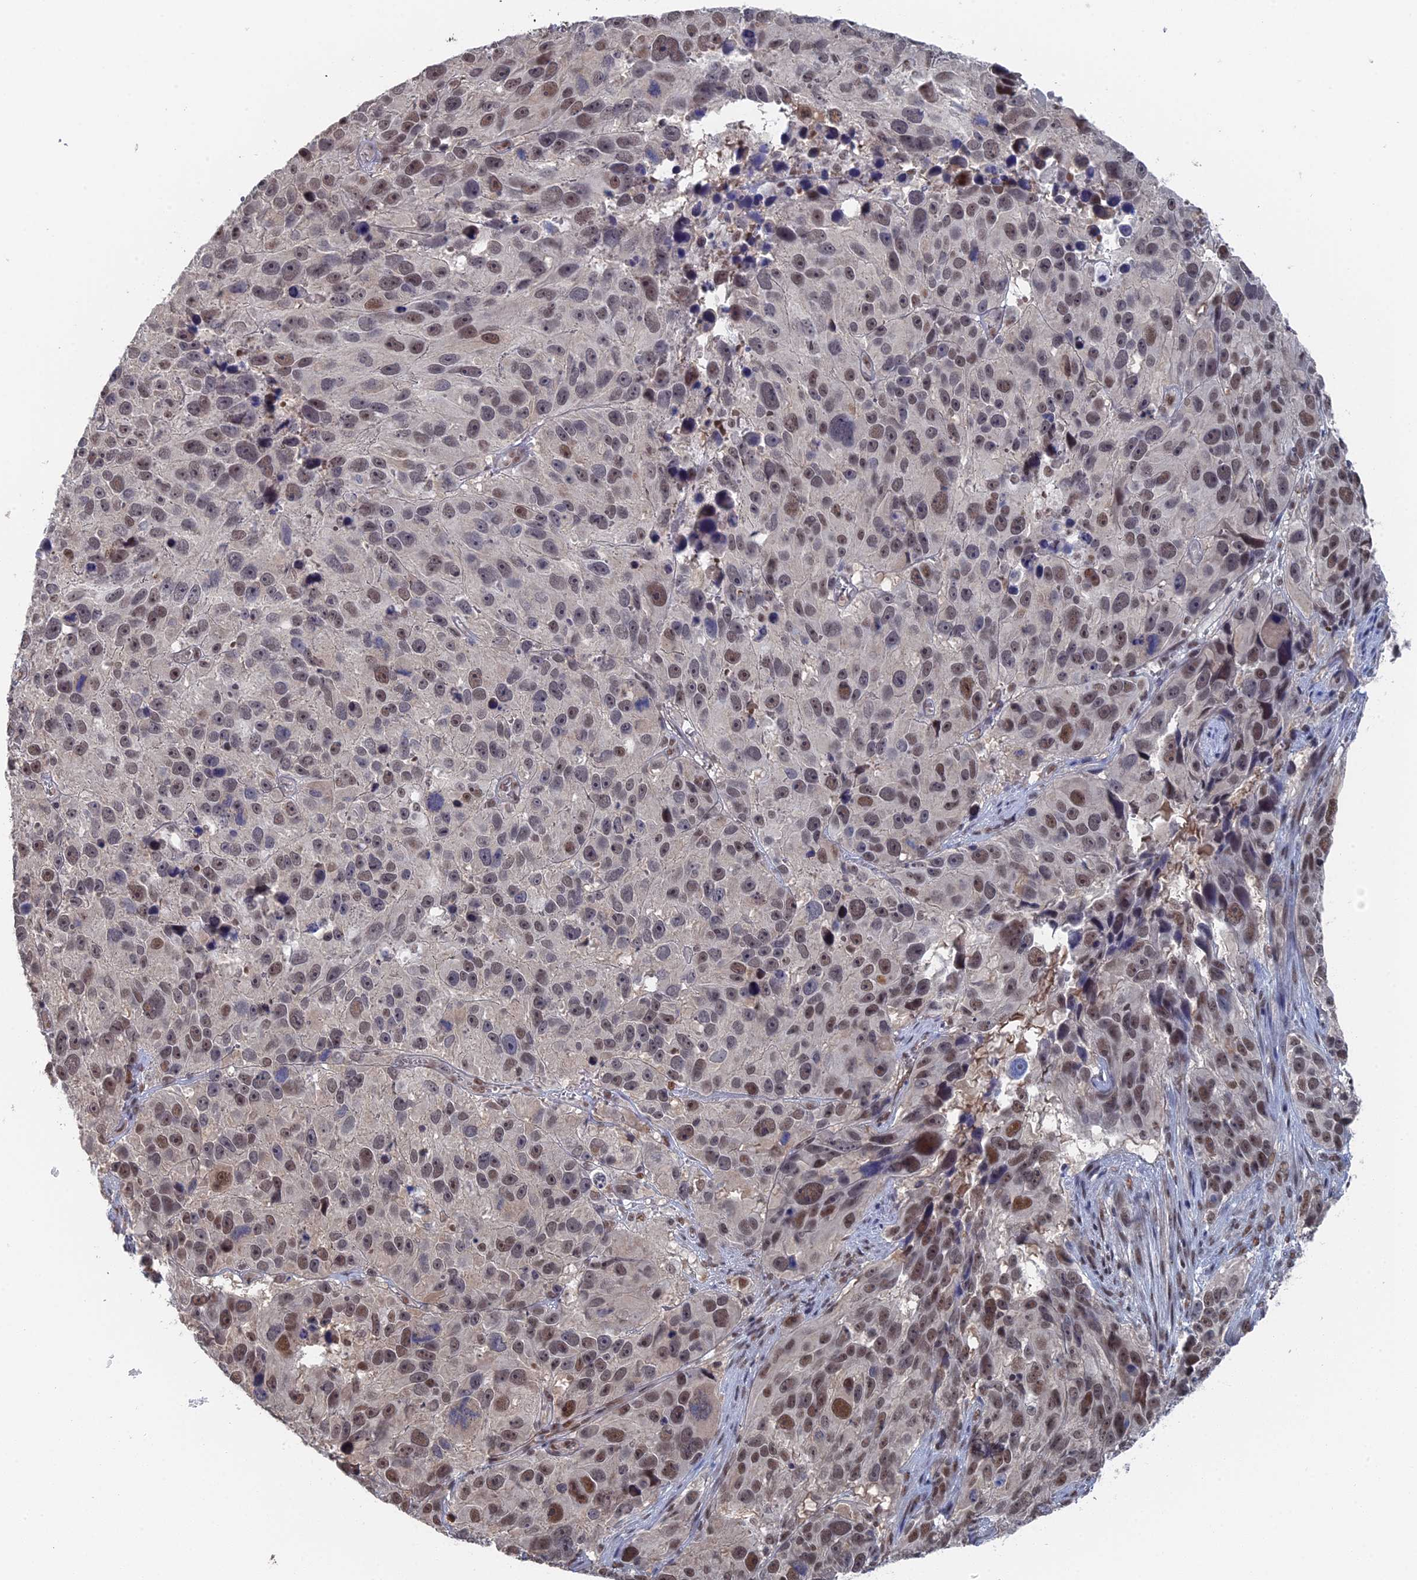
{"staining": {"intensity": "moderate", "quantity": "25%-75%", "location": "nuclear"}, "tissue": "melanoma", "cell_type": "Tumor cells", "image_type": "cancer", "snomed": [{"axis": "morphology", "description": "Malignant melanoma, NOS"}, {"axis": "topography", "description": "Skin"}], "caption": "Malignant melanoma was stained to show a protein in brown. There is medium levels of moderate nuclear staining in about 25%-75% of tumor cells.", "gene": "TSSC4", "patient": {"sex": "male", "age": 84}}